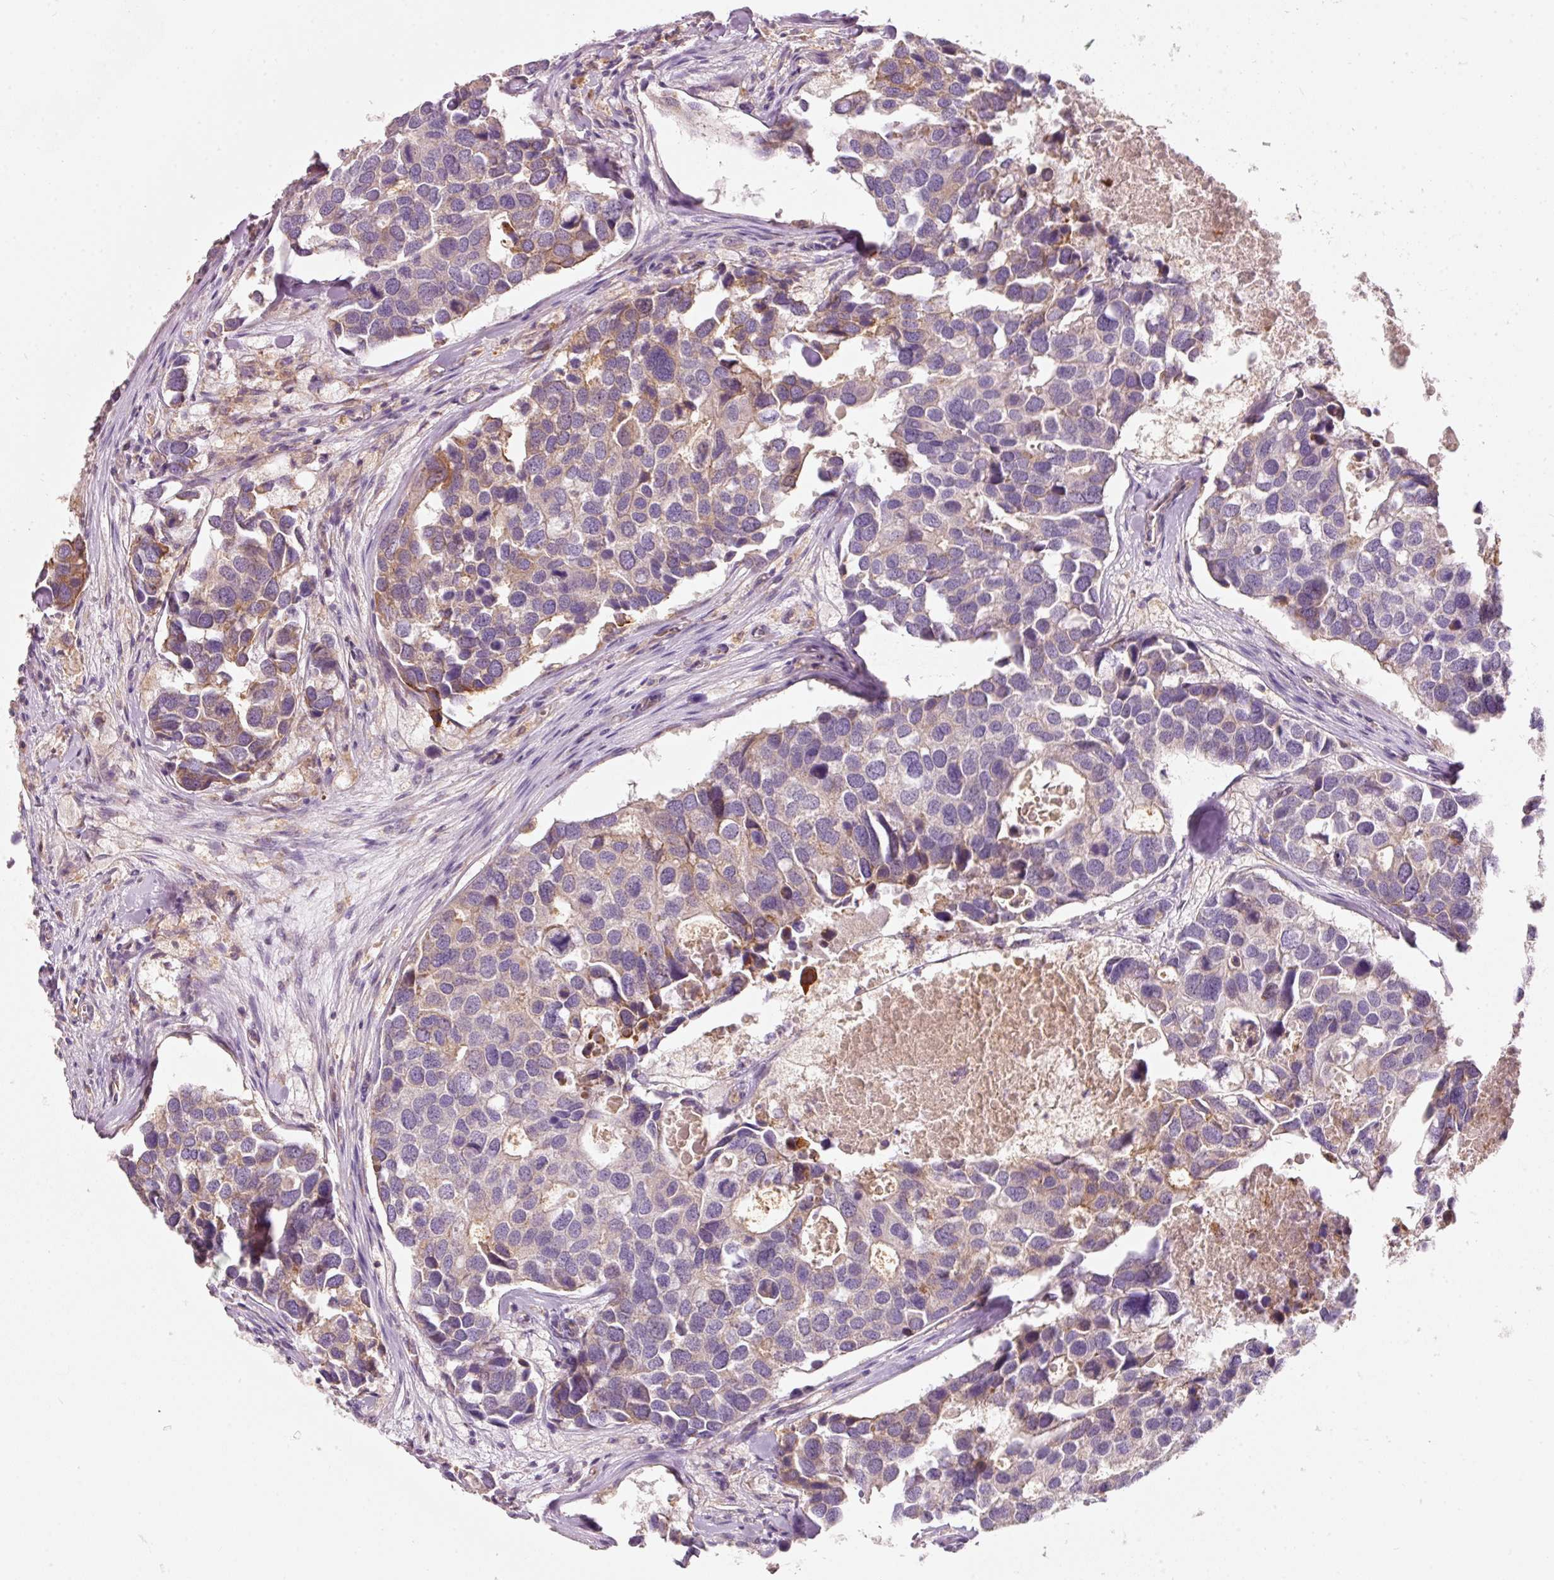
{"staining": {"intensity": "moderate", "quantity": "<25%", "location": "cytoplasmic/membranous"}, "tissue": "breast cancer", "cell_type": "Tumor cells", "image_type": "cancer", "snomed": [{"axis": "morphology", "description": "Duct carcinoma"}, {"axis": "topography", "description": "Breast"}], "caption": "Protein staining by immunohistochemistry reveals moderate cytoplasmic/membranous positivity in about <25% of tumor cells in breast cancer (invasive ductal carcinoma).", "gene": "IQGAP2", "patient": {"sex": "female", "age": 83}}